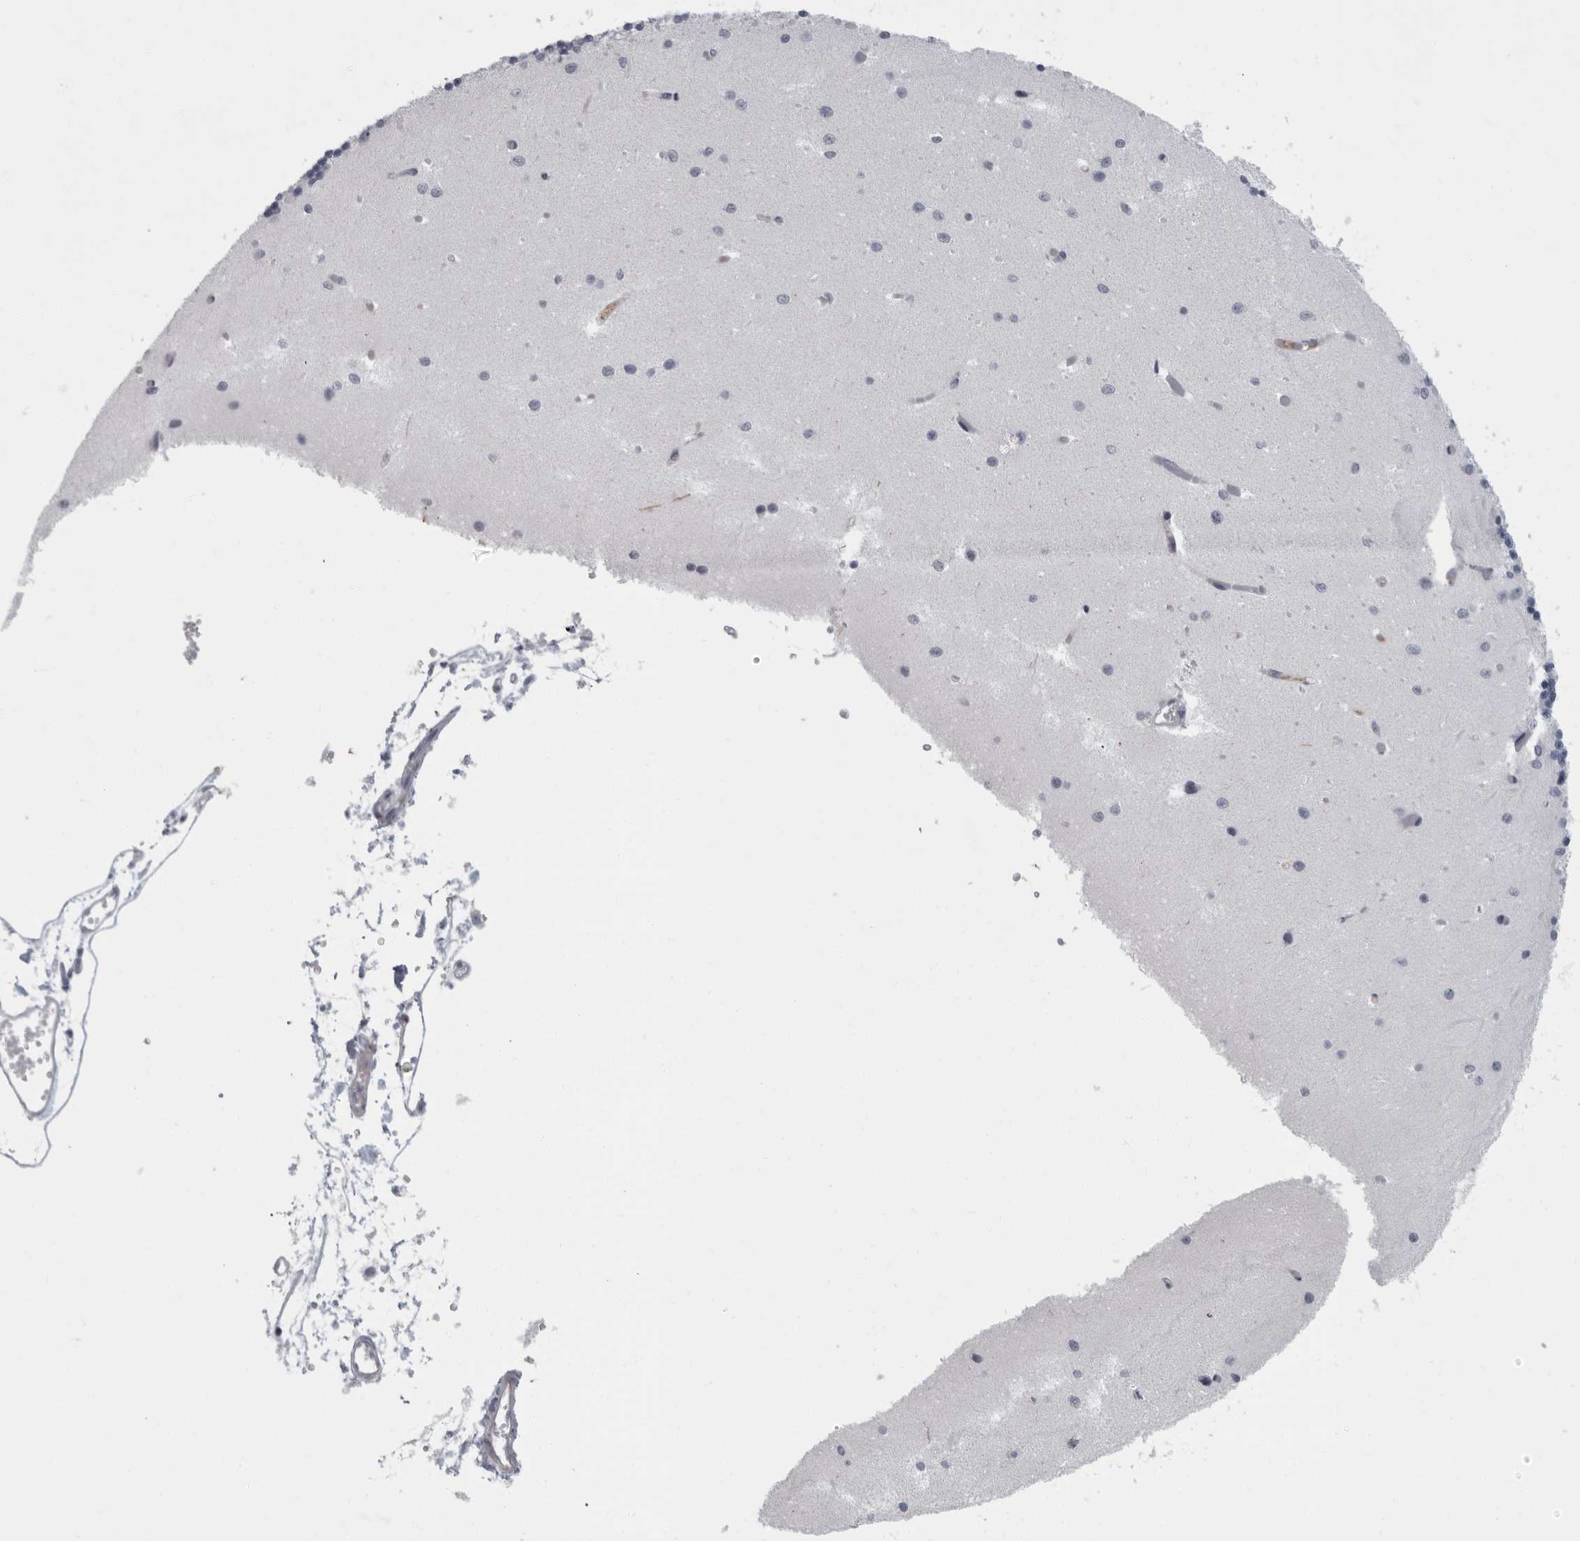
{"staining": {"intensity": "negative", "quantity": "none", "location": "none"}, "tissue": "cerebellum", "cell_type": "Cells in granular layer", "image_type": "normal", "snomed": [{"axis": "morphology", "description": "Normal tissue, NOS"}, {"axis": "topography", "description": "Cerebellum"}], "caption": "A high-resolution histopathology image shows IHC staining of unremarkable cerebellum, which exhibits no significant staining in cells in granular layer.", "gene": "SLC25A39", "patient": {"sex": "male", "age": 37}}